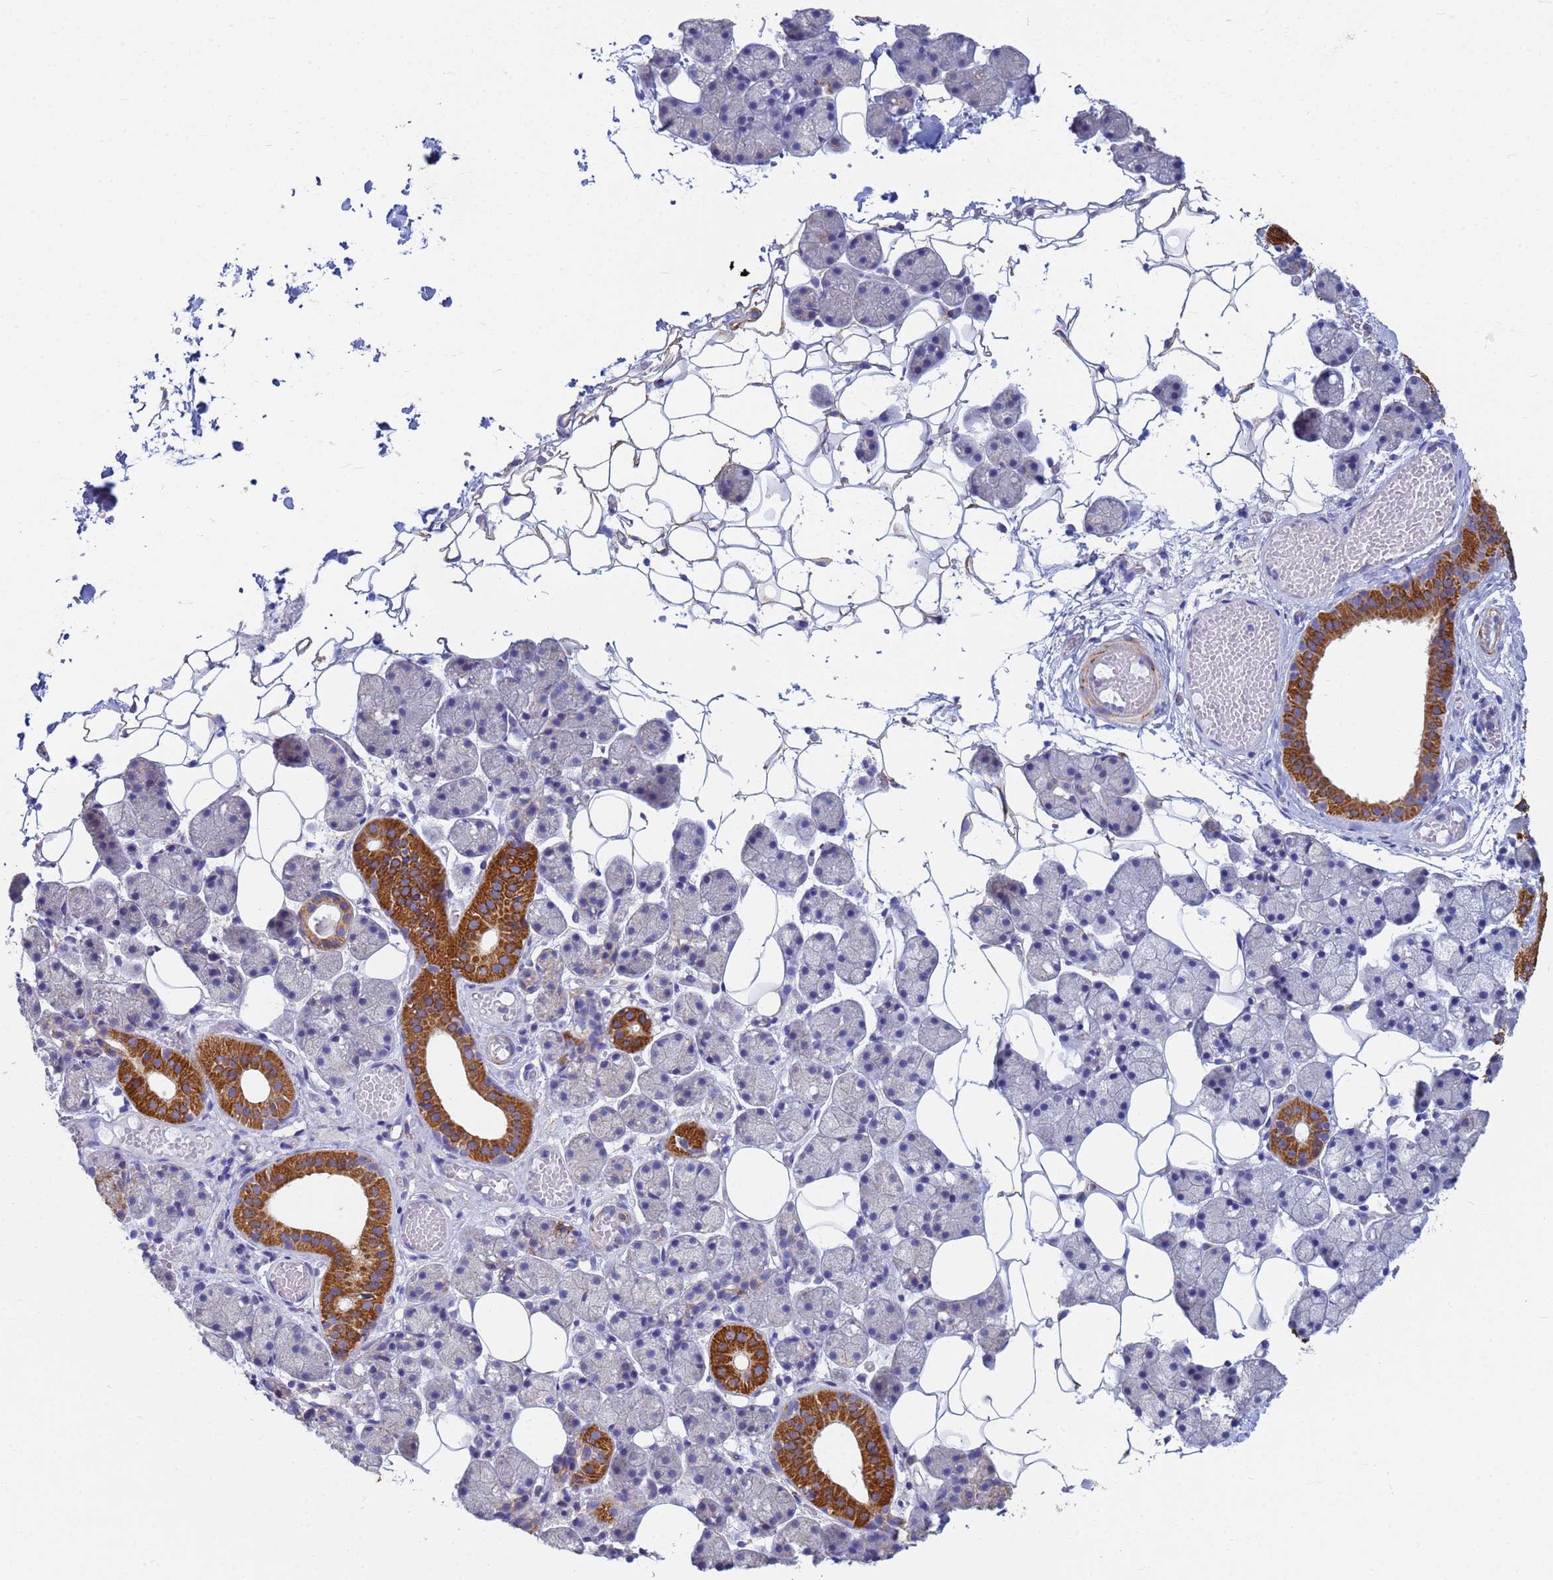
{"staining": {"intensity": "strong", "quantity": "<25%", "location": "cytoplasmic/membranous"}, "tissue": "salivary gland", "cell_type": "Glandular cells", "image_type": "normal", "snomed": [{"axis": "morphology", "description": "Normal tissue, NOS"}, {"axis": "topography", "description": "Salivary gland"}], "caption": "Immunohistochemical staining of unremarkable human salivary gland exhibits medium levels of strong cytoplasmic/membranous staining in approximately <25% of glandular cells.", "gene": "UQCRHL", "patient": {"sex": "female", "age": 33}}